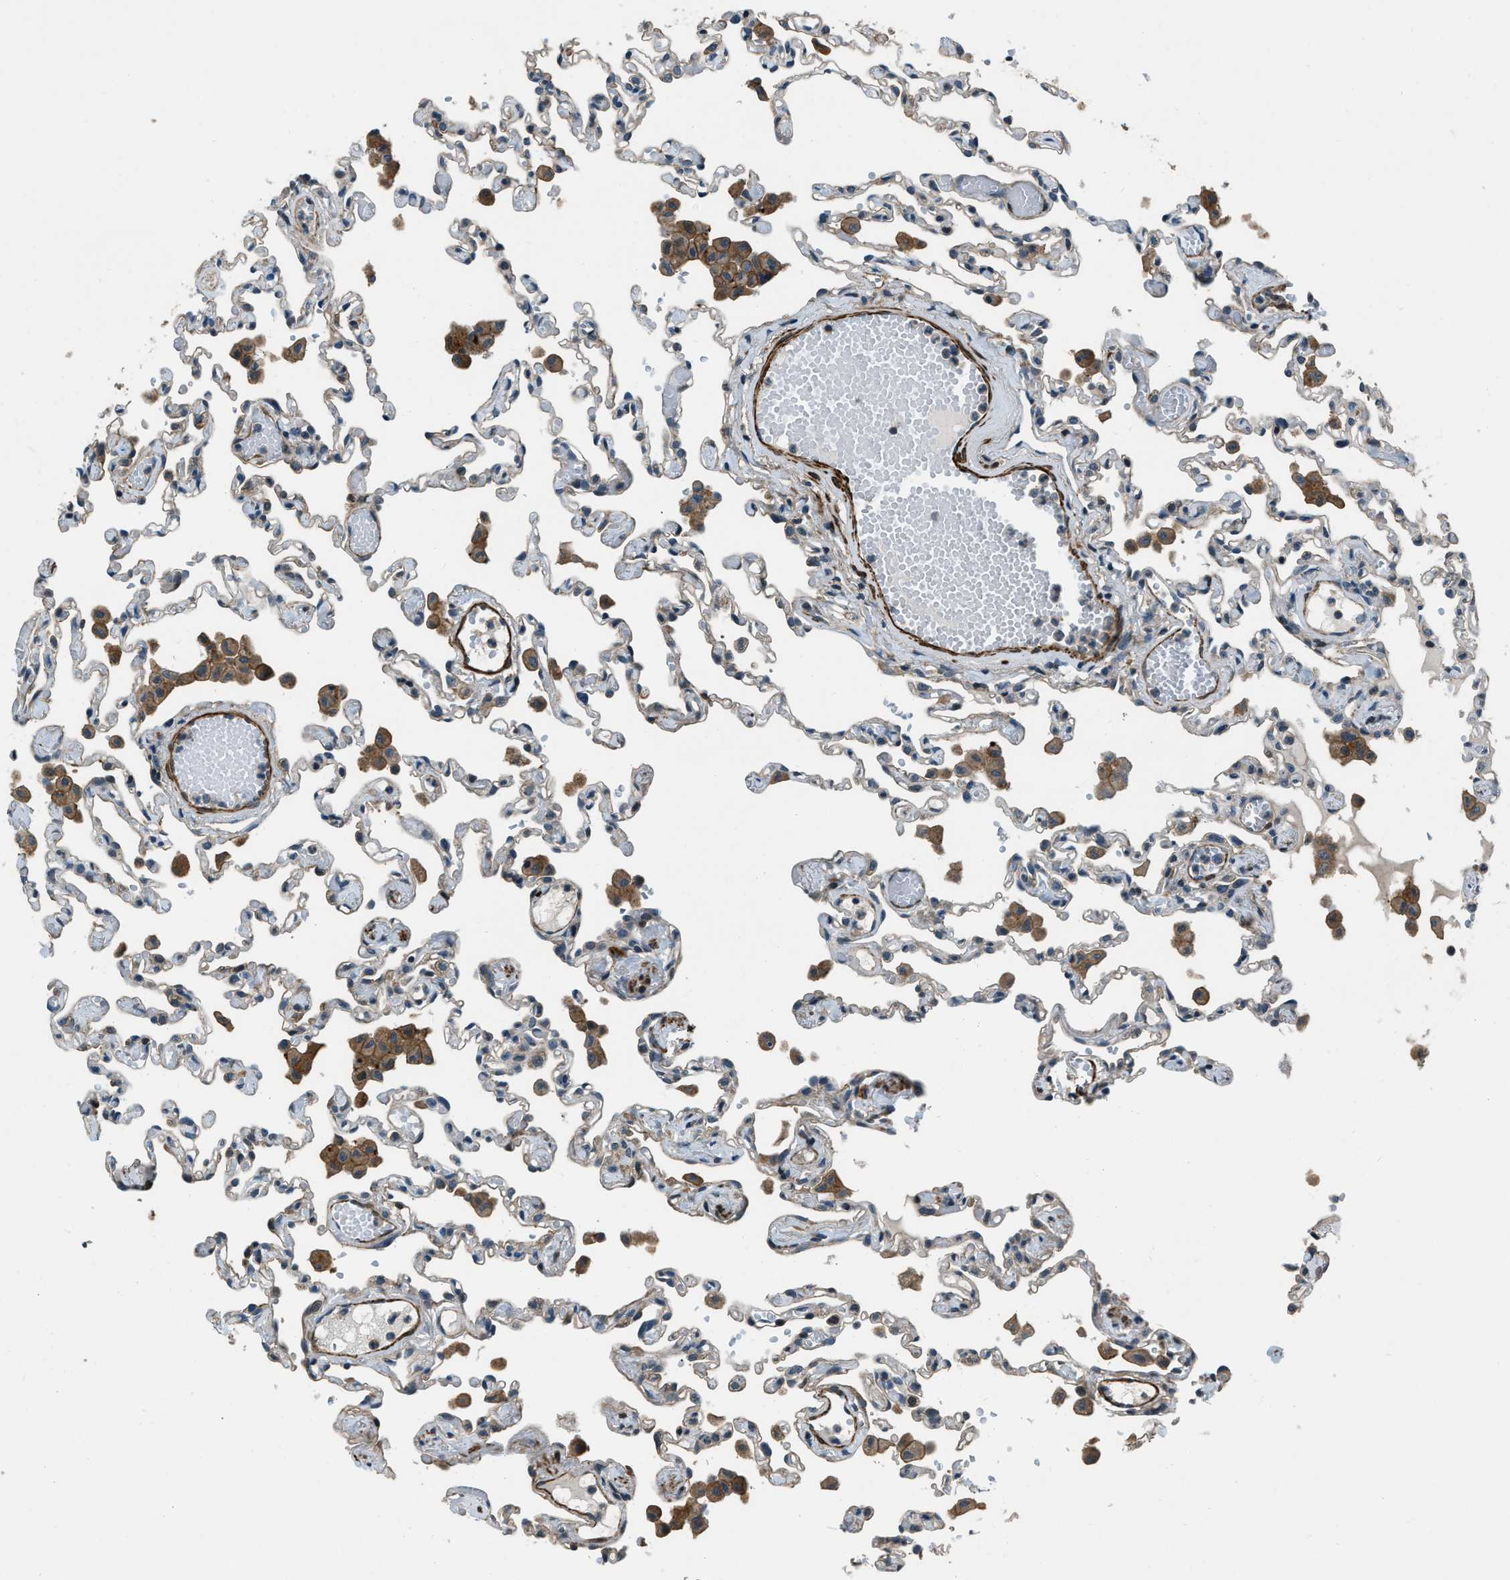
{"staining": {"intensity": "negative", "quantity": "none", "location": "none"}, "tissue": "lung", "cell_type": "Alveolar cells", "image_type": "normal", "snomed": [{"axis": "morphology", "description": "Normal tissue, NOS"}, {"axis": "topography", "description": "Bronchus"}, {"axis": "topography", "description": "Lung"}], "caption": "High magnification brightfield microscopy of unremarkable lung stained with DAB (3,3'-diaminobenzidine) (brown) and counterstained with hematoxylin (blue): alveolar cells show no significant positivity. (Stains: DAB (3,3'-diaminobenzidine) immunohistochemistry with hematoxylin counter stain, Microscopy: brightfield microscopy at high magnification).", "gene": "NUDCD3", "patient": {"sex": "female", "age": 49}}